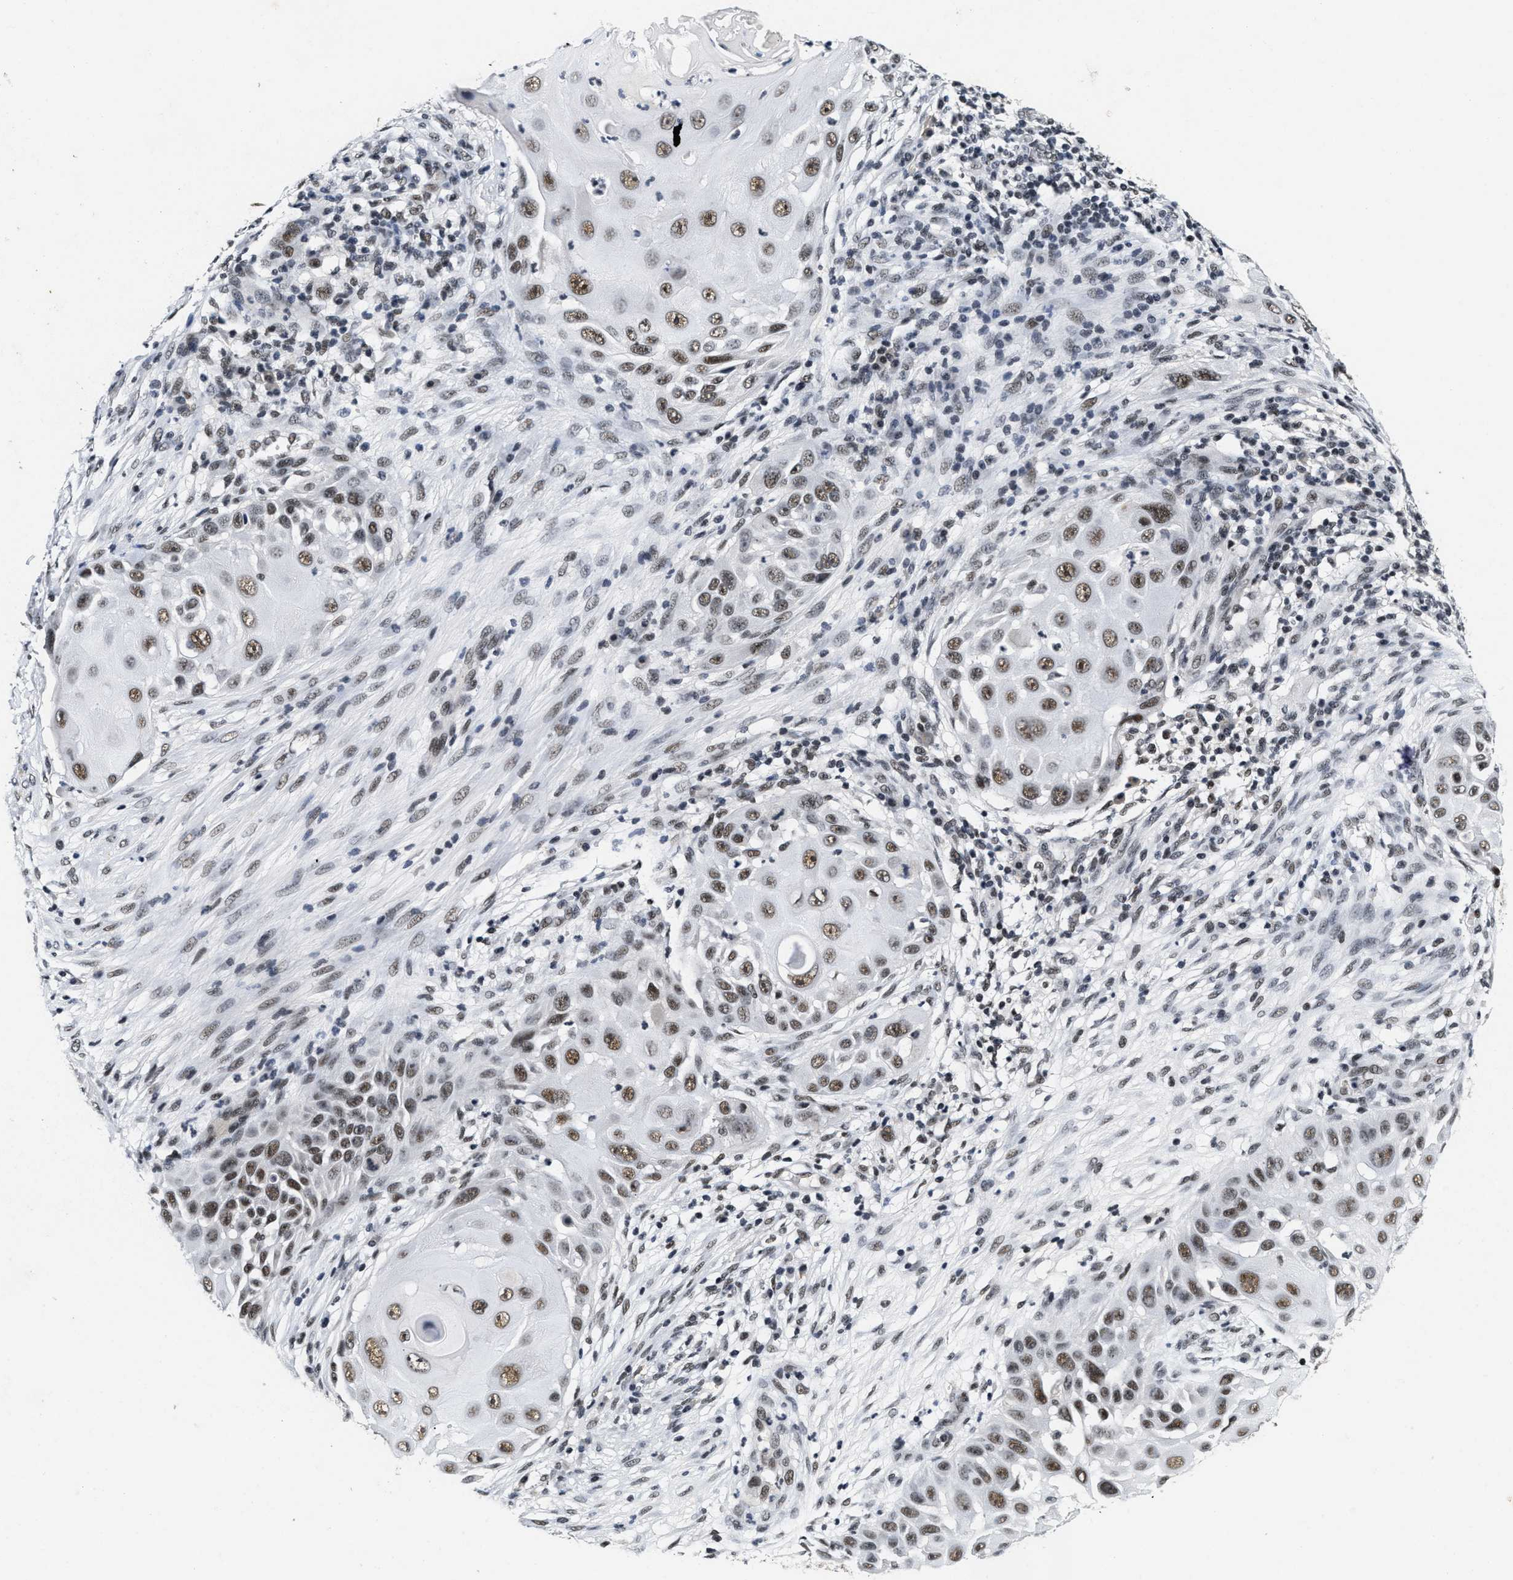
{"staining": {"intensity": "moderate", "quantity": ">75%", "location": "nuclear"}, "tissue": "skin cancer", "cell_type": "Tumor cells", "image_type": "cancer", "snomed": [{"axis": "morphology", "description": "Squamous cell carcinoma, NOS"}, {"axis": "topography", "description": "Skin"}], "caption": "Human skin cancer (squamous cell carcinoma) stained with a protein marker reveals moderate staining in tumor cells.", "gene": "INIP", "patient": {"sex": "female", "age": 44}}